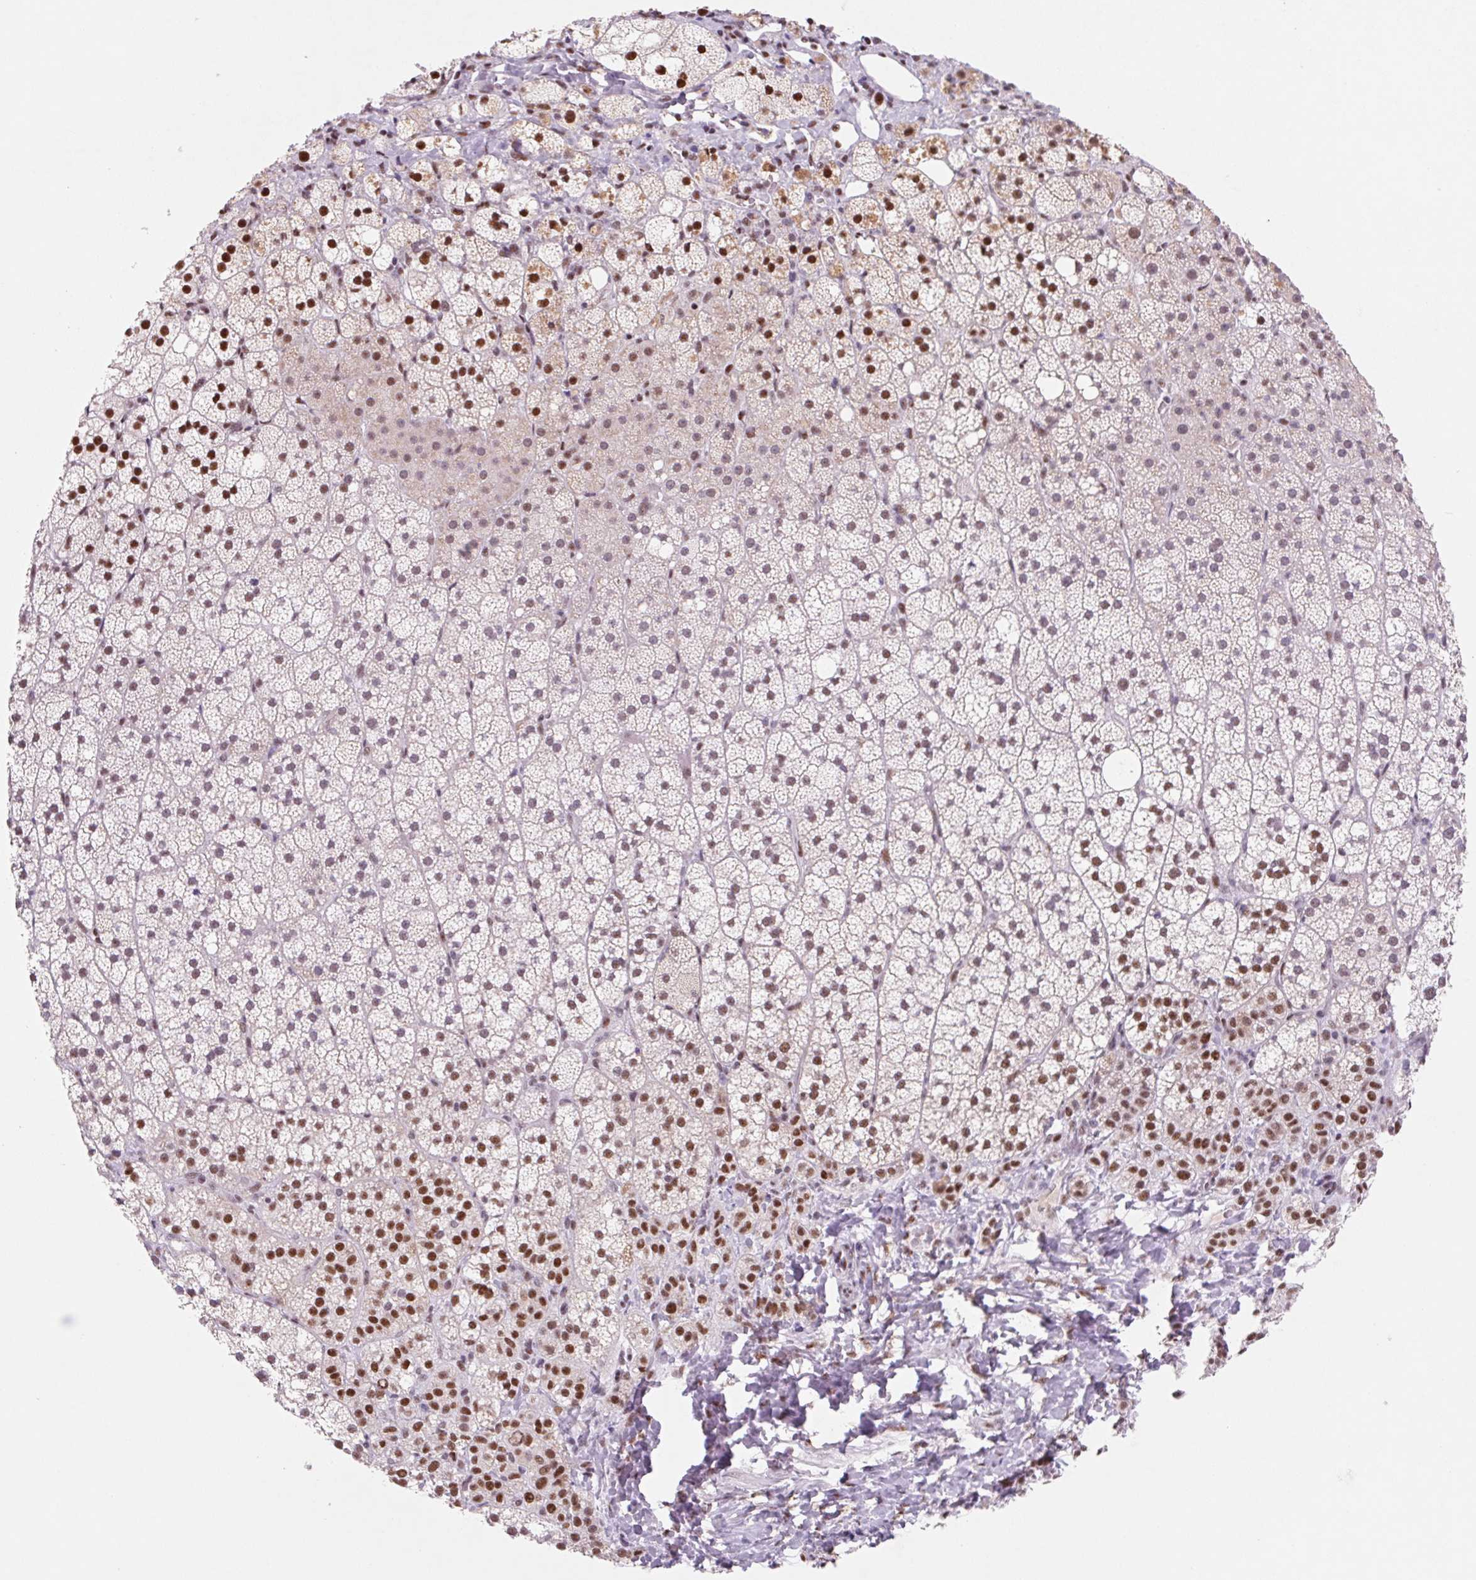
{"staining": {"intensity": "moderate", "quantity": "25%-75%", "location": "nuclear"}, "tissue": "adrenal gland", "cell_type": "Glandular cells", "image_type": "normal", "snomed": [{"axis": "morphology", "description": "Normal tissue, NOS"}, {"axis": "topography", "description": "Adrenal gland"}], "caption": "A brown stain shows moderate nuclear expression of a protein in glandular cells of benign human adrenal gland.", "gene": "DPPA5", "patient": {"sex": "male", "age": 53}}